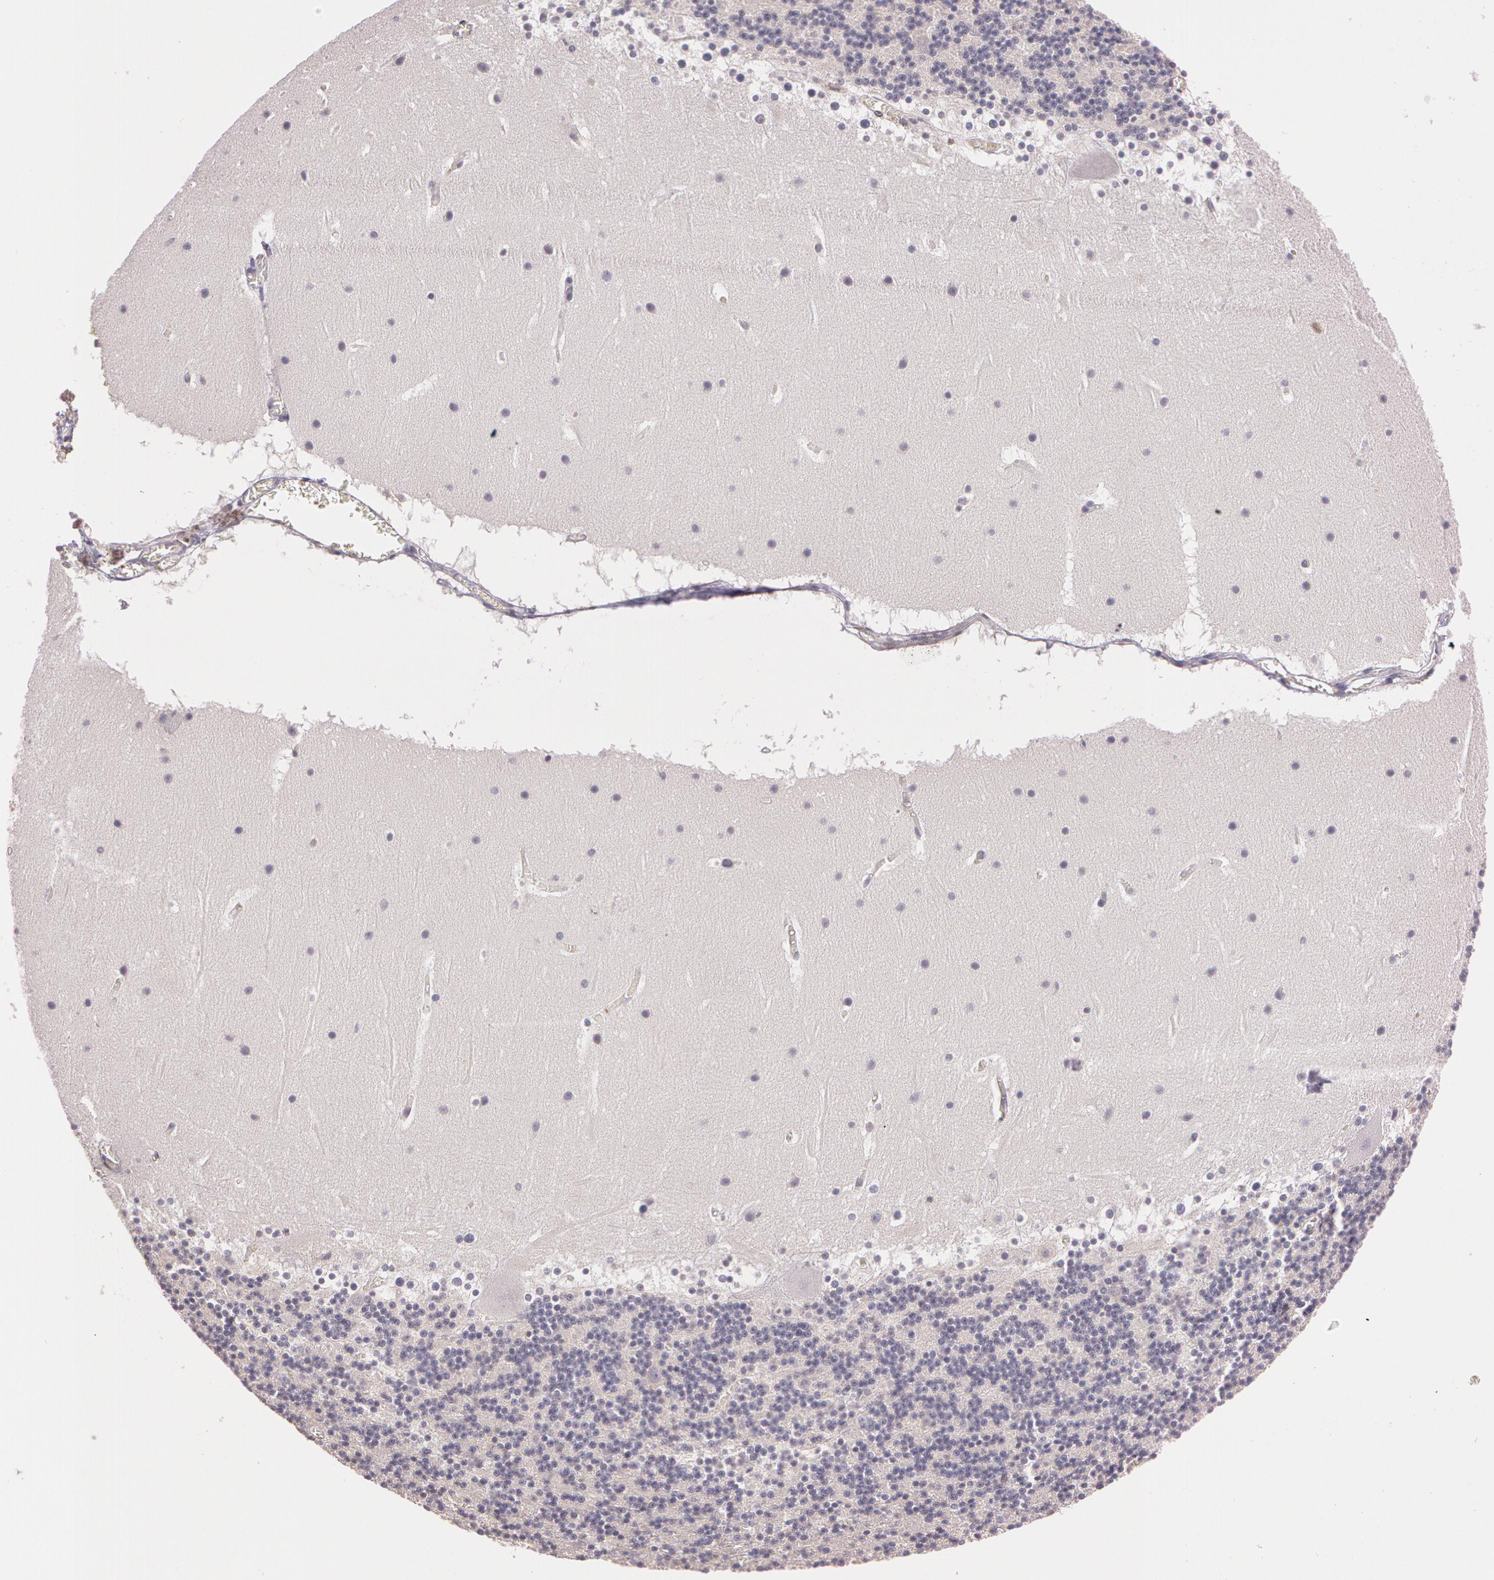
{"staining": {"intensity": "negative", "quantity": "none", "location": "none"}, "tissue": "cerebellum", "cell_type": "Cells in granular layer", "image_type": "normal", "snomed": [{"axis": "morphology", "description": "Normal tissue, NOS"}, {"axis": "topography", "description": "Cerebellum"}], "caption": "Immunohistochemistry of benign human cerebellum shows no positivity in cells in granular layer.", "gene": "G2E3", "patient": {"sex": "male", "age": 45}}